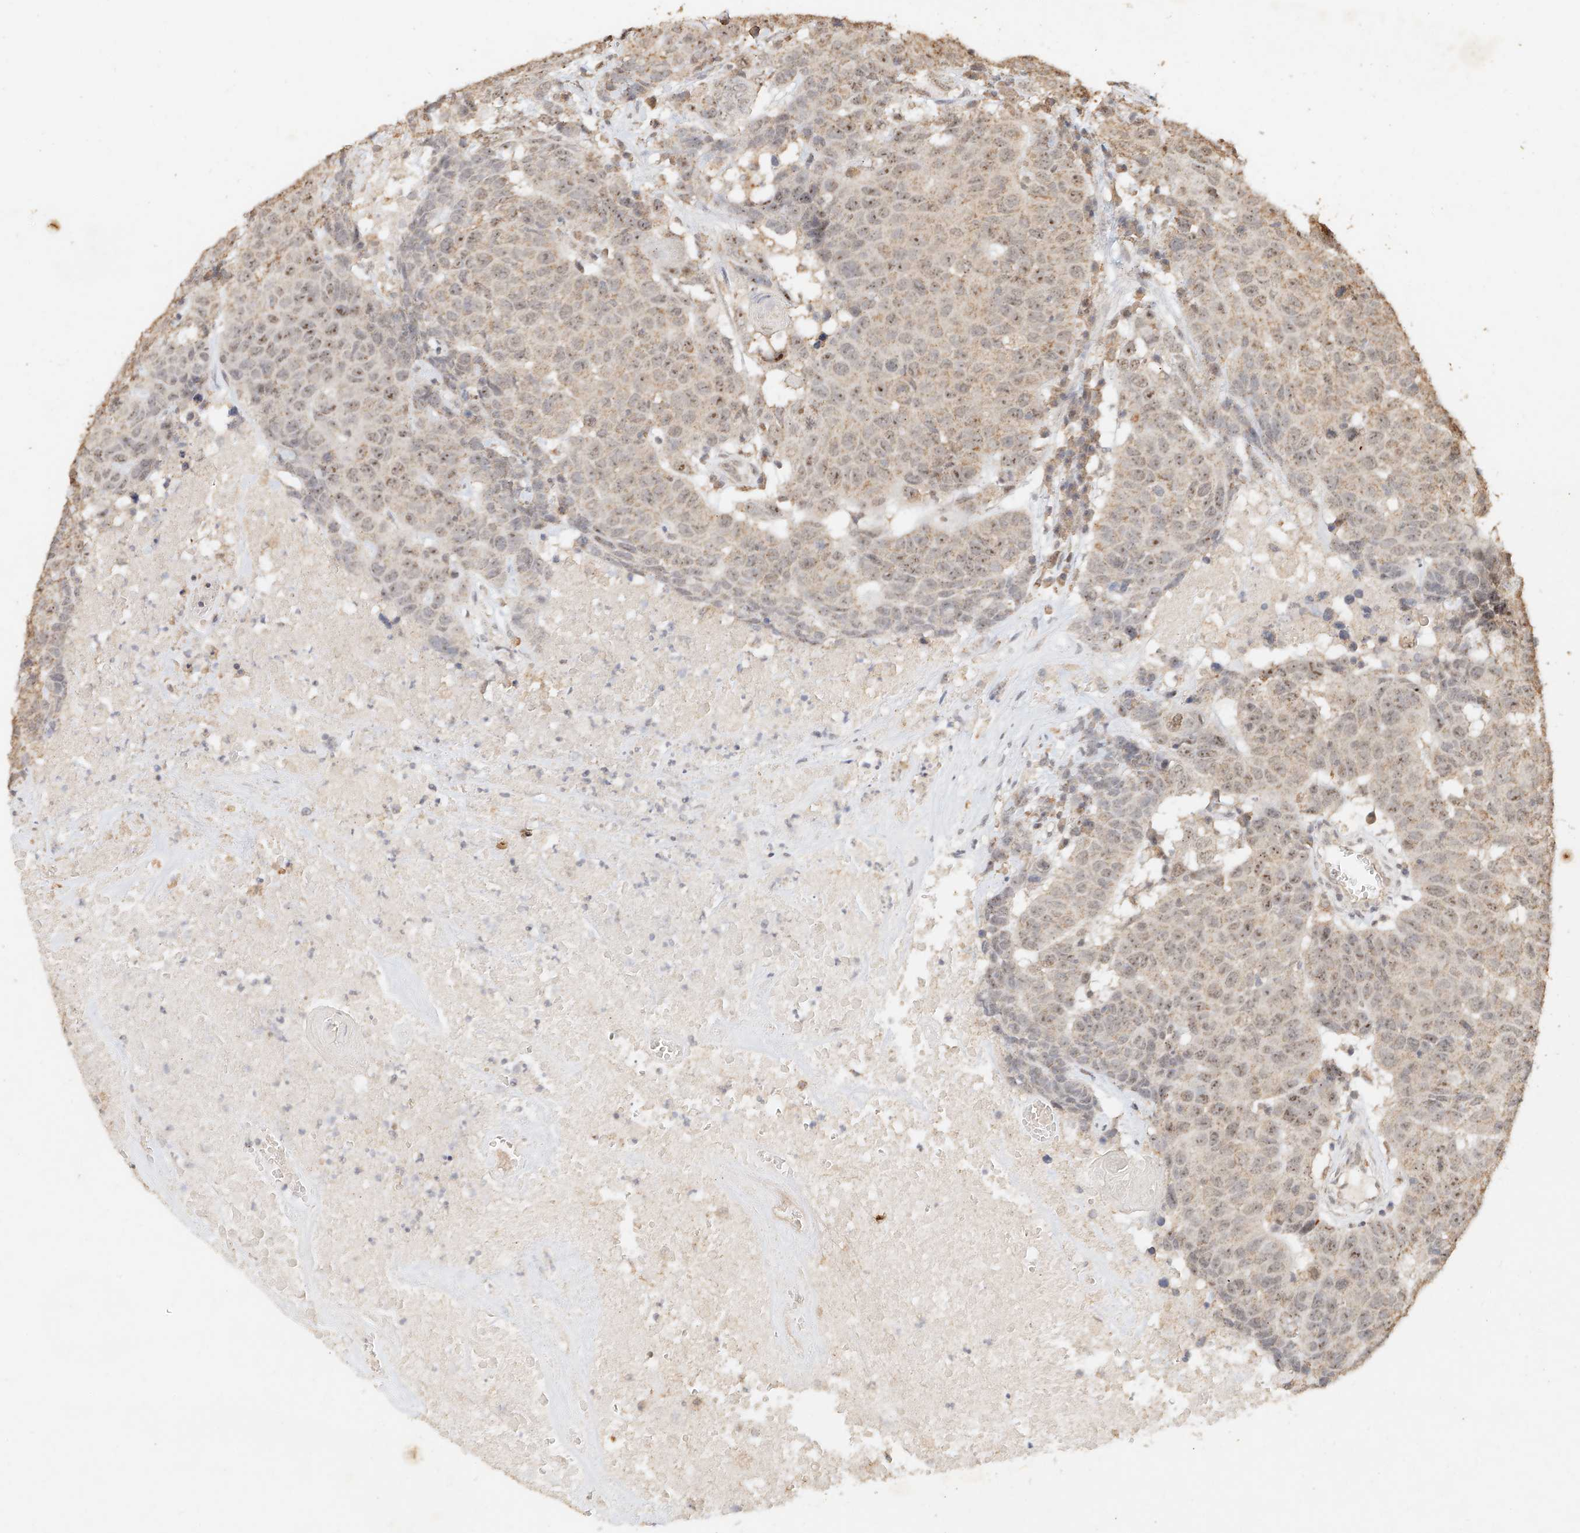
{"staining": {"intensity": "weak", "quantity": ">75%", "location": "nuclear"}, "tissue": "head and neck cancer", "cell_type": "Tumor cells", "image_type": "cancer", "snomed": [{"axis": "morphology", "description": "Squamous cell carcinoma, NOS"}, {"axis": "topography", "description": "Head-Neck"}], "caption": "Human head and neck squamous cell carcinoma stained with a brown dye demonstrates weak nuclear positive expression in approximately >75% of tumor cells.", "gene": "CXorf58", "patient": {"sex": "male", "age": 66}}